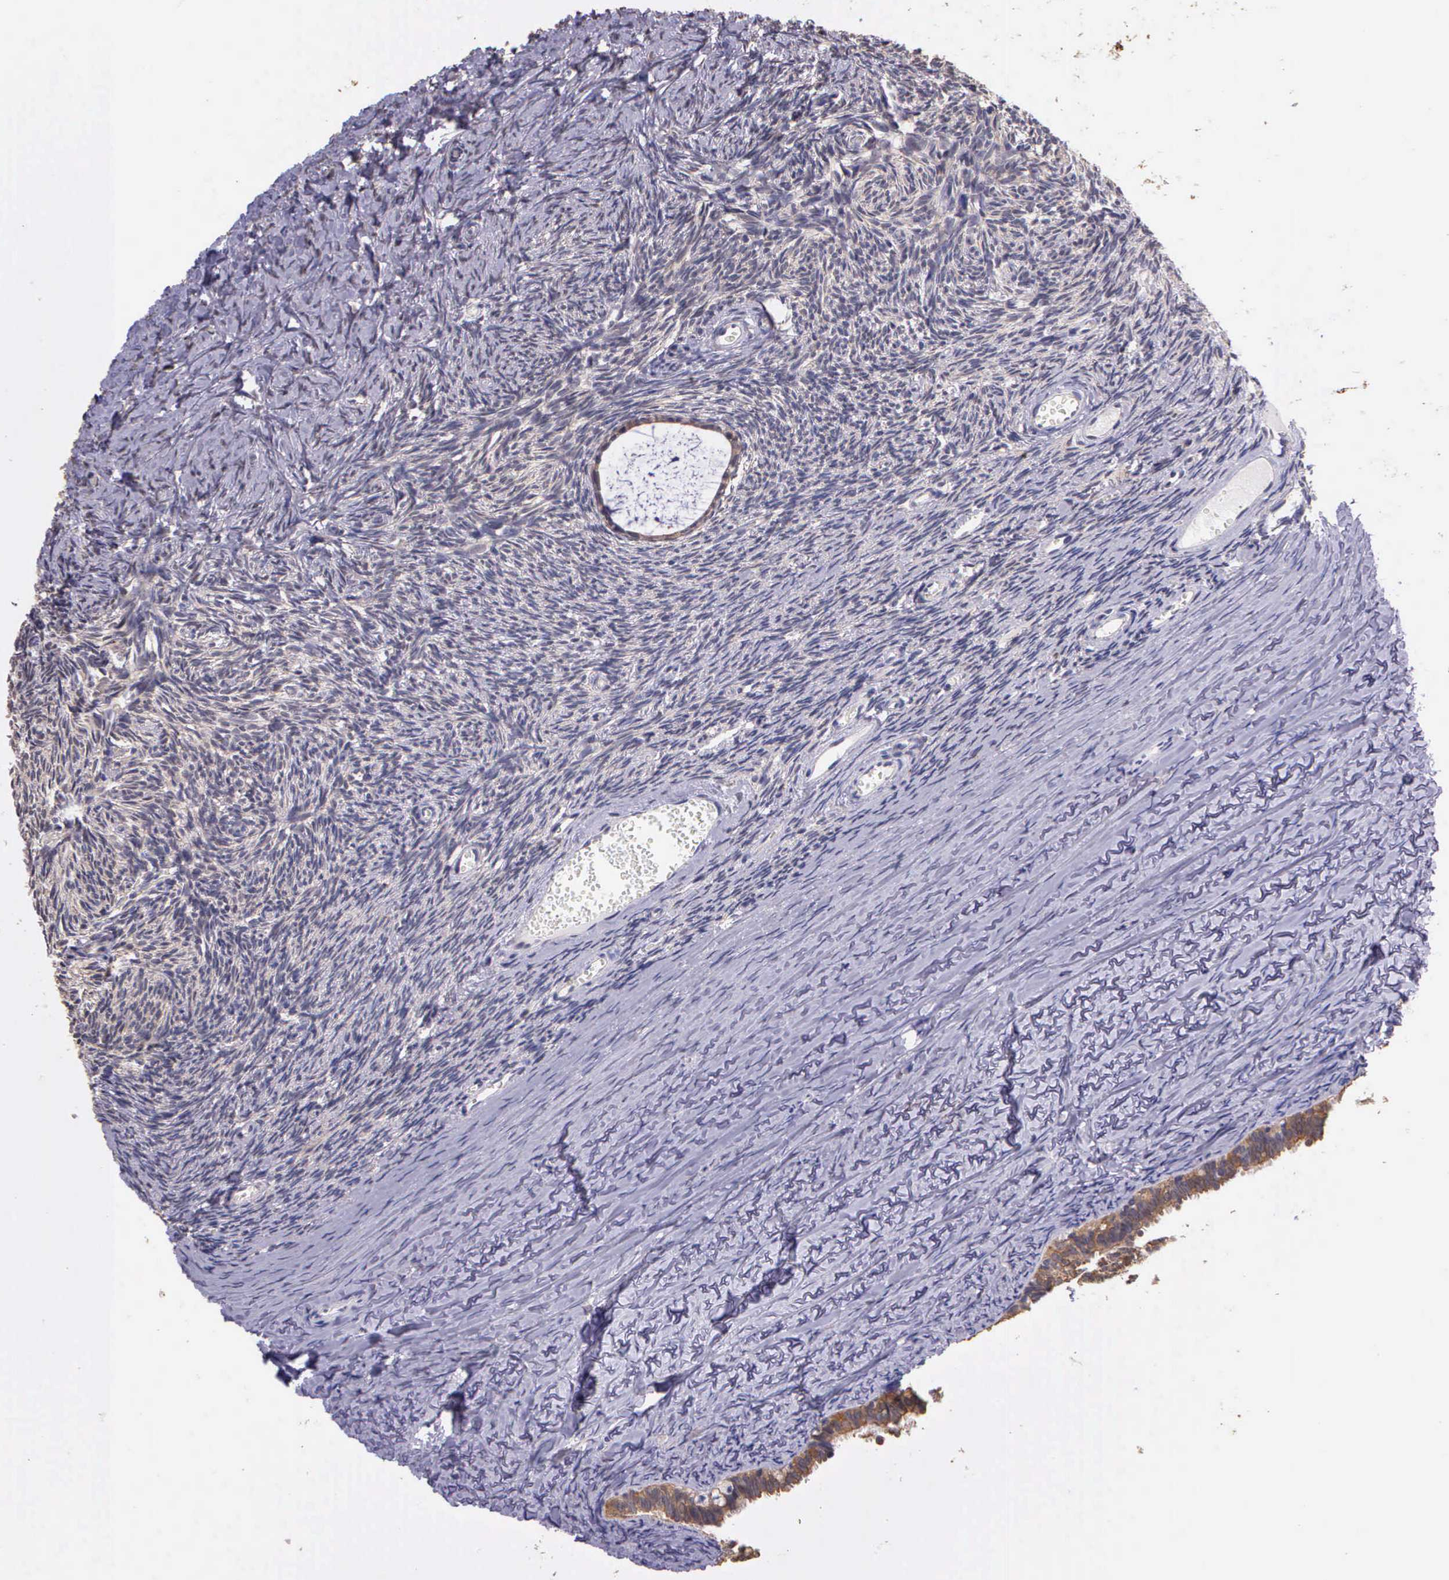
{"staining": {"intensity": "weak", "quantity": ">75%", "location": "cytoplasmic/membranous"}, "tissue": "ovary", "cell_type": "Follicle cells", "image_type": "normal", "snomed": [{"axis": "morphology", "description": "Normal tissue, NOS"}, {"axis": "topography", "description": "Ovary"}], "caption": "Weak cytoplasmic/membranous positivity is seen in about >75% of follicle cells in unremarkable ovary. The staining was performed using DAB, with brown indicating positive protein expression. Nuclei are stained blue with hematoxylin.", "gene": "IGBP1P2", "patient": {"sex": "female", "age": 59}}